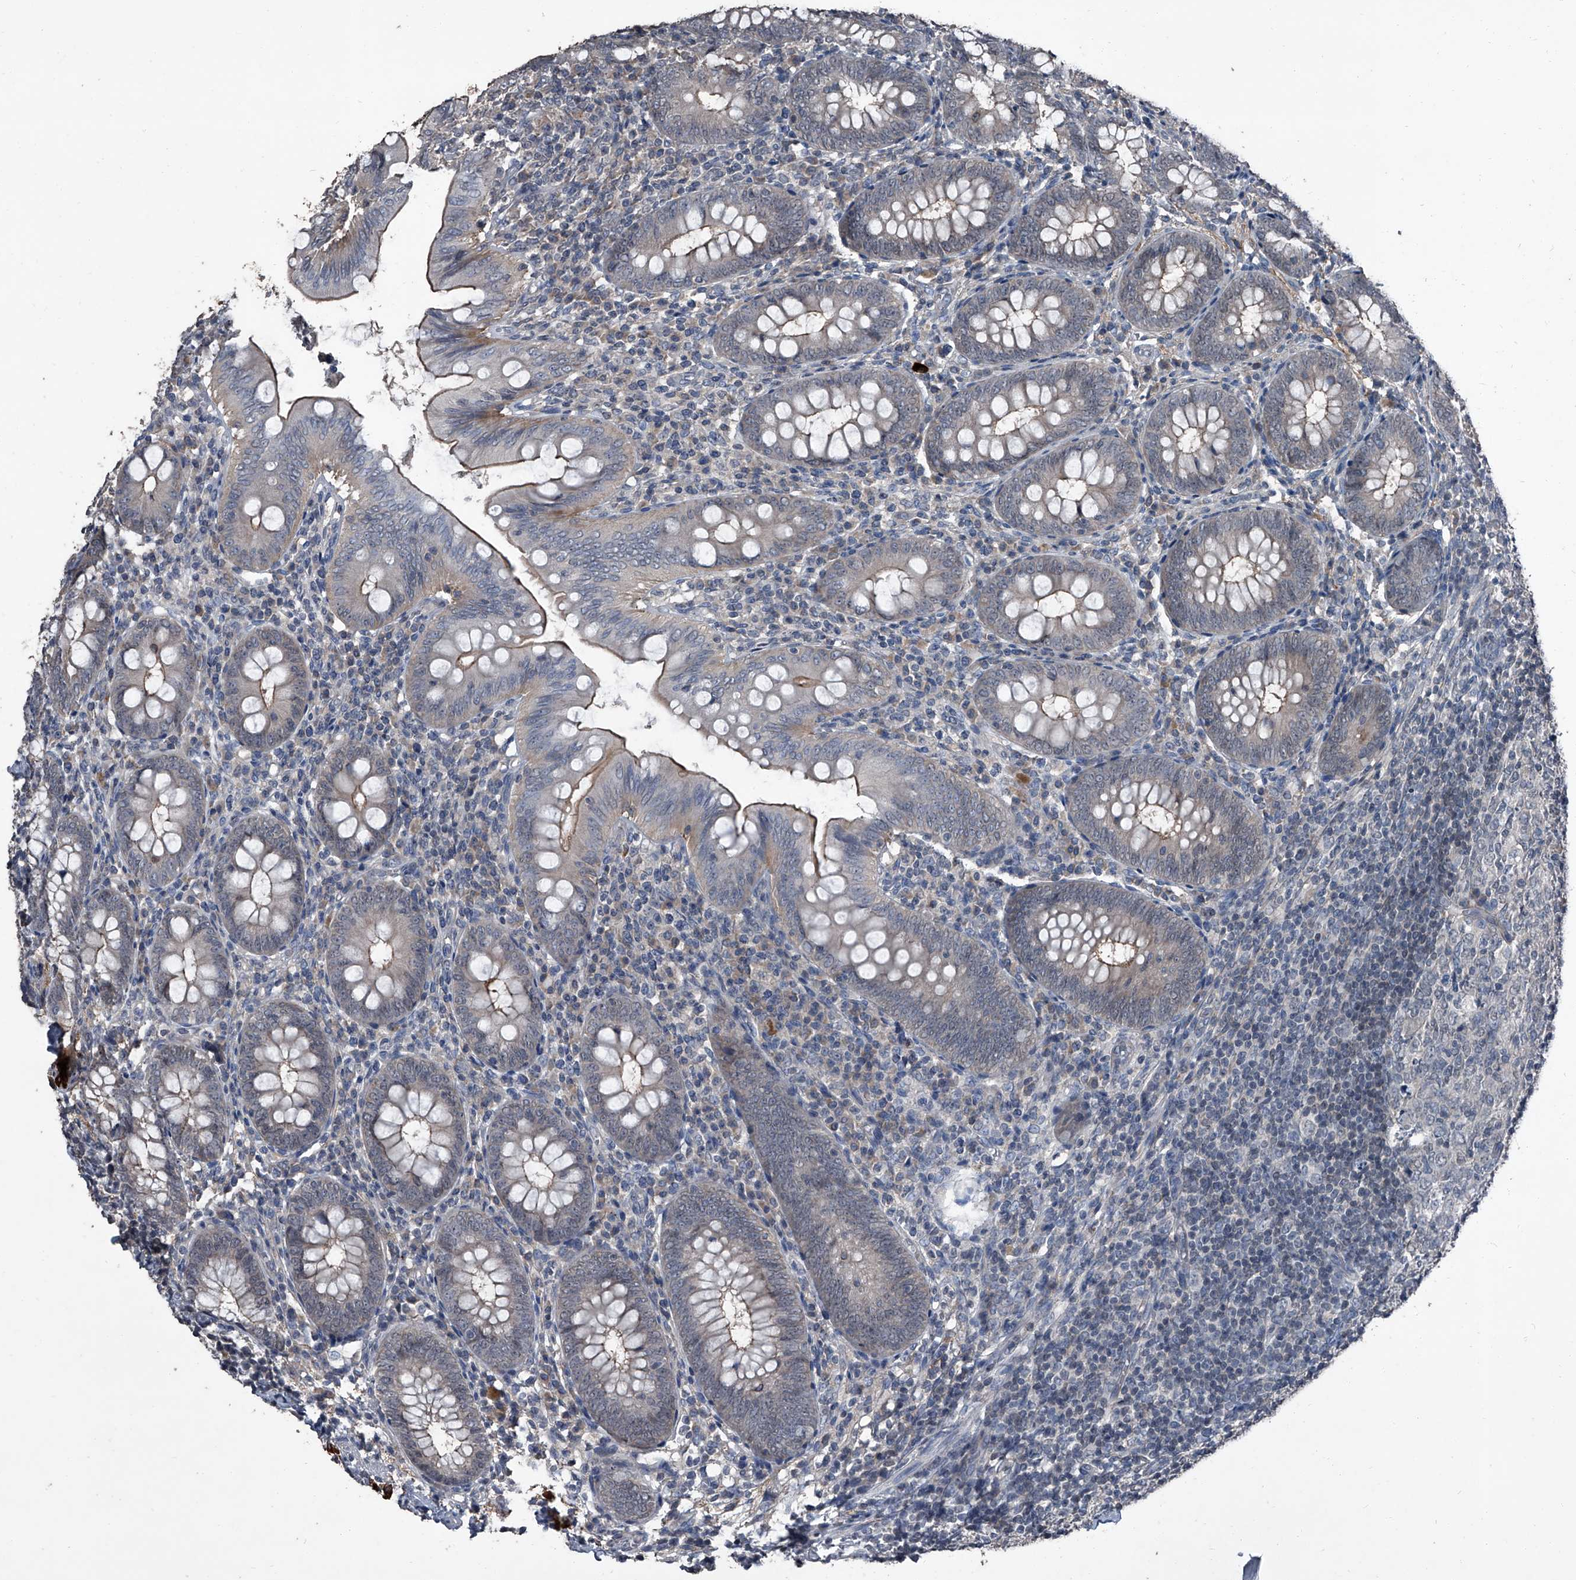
{"staining": {"intensity": "strong", "quantity": "<25%", "location": "cytoplasmic/membranous"}, "tissue": "appendix", "cell_type": "Glandular cells", "image_type": "normal", "snomed": [{"axis": "morphology", "description": "Normal tissue, NOS"}, {"axis": "topography", "description": "Appendix"}], "caption": "IHC staining of benign appendix, which reveals medium levels of strong cytoplasmic/membranous expression in approximately <25% of glandular cells indicating strong cytoplasmic/membranous protein staining. The staining was performed using DAB (3,3'-diaminobenzidine) (brown) for protein detection and nuclei were counterstained in hematoxylin (blue).", "gene": "OARD1", "patient": {"sex": "male", "age": 14}}